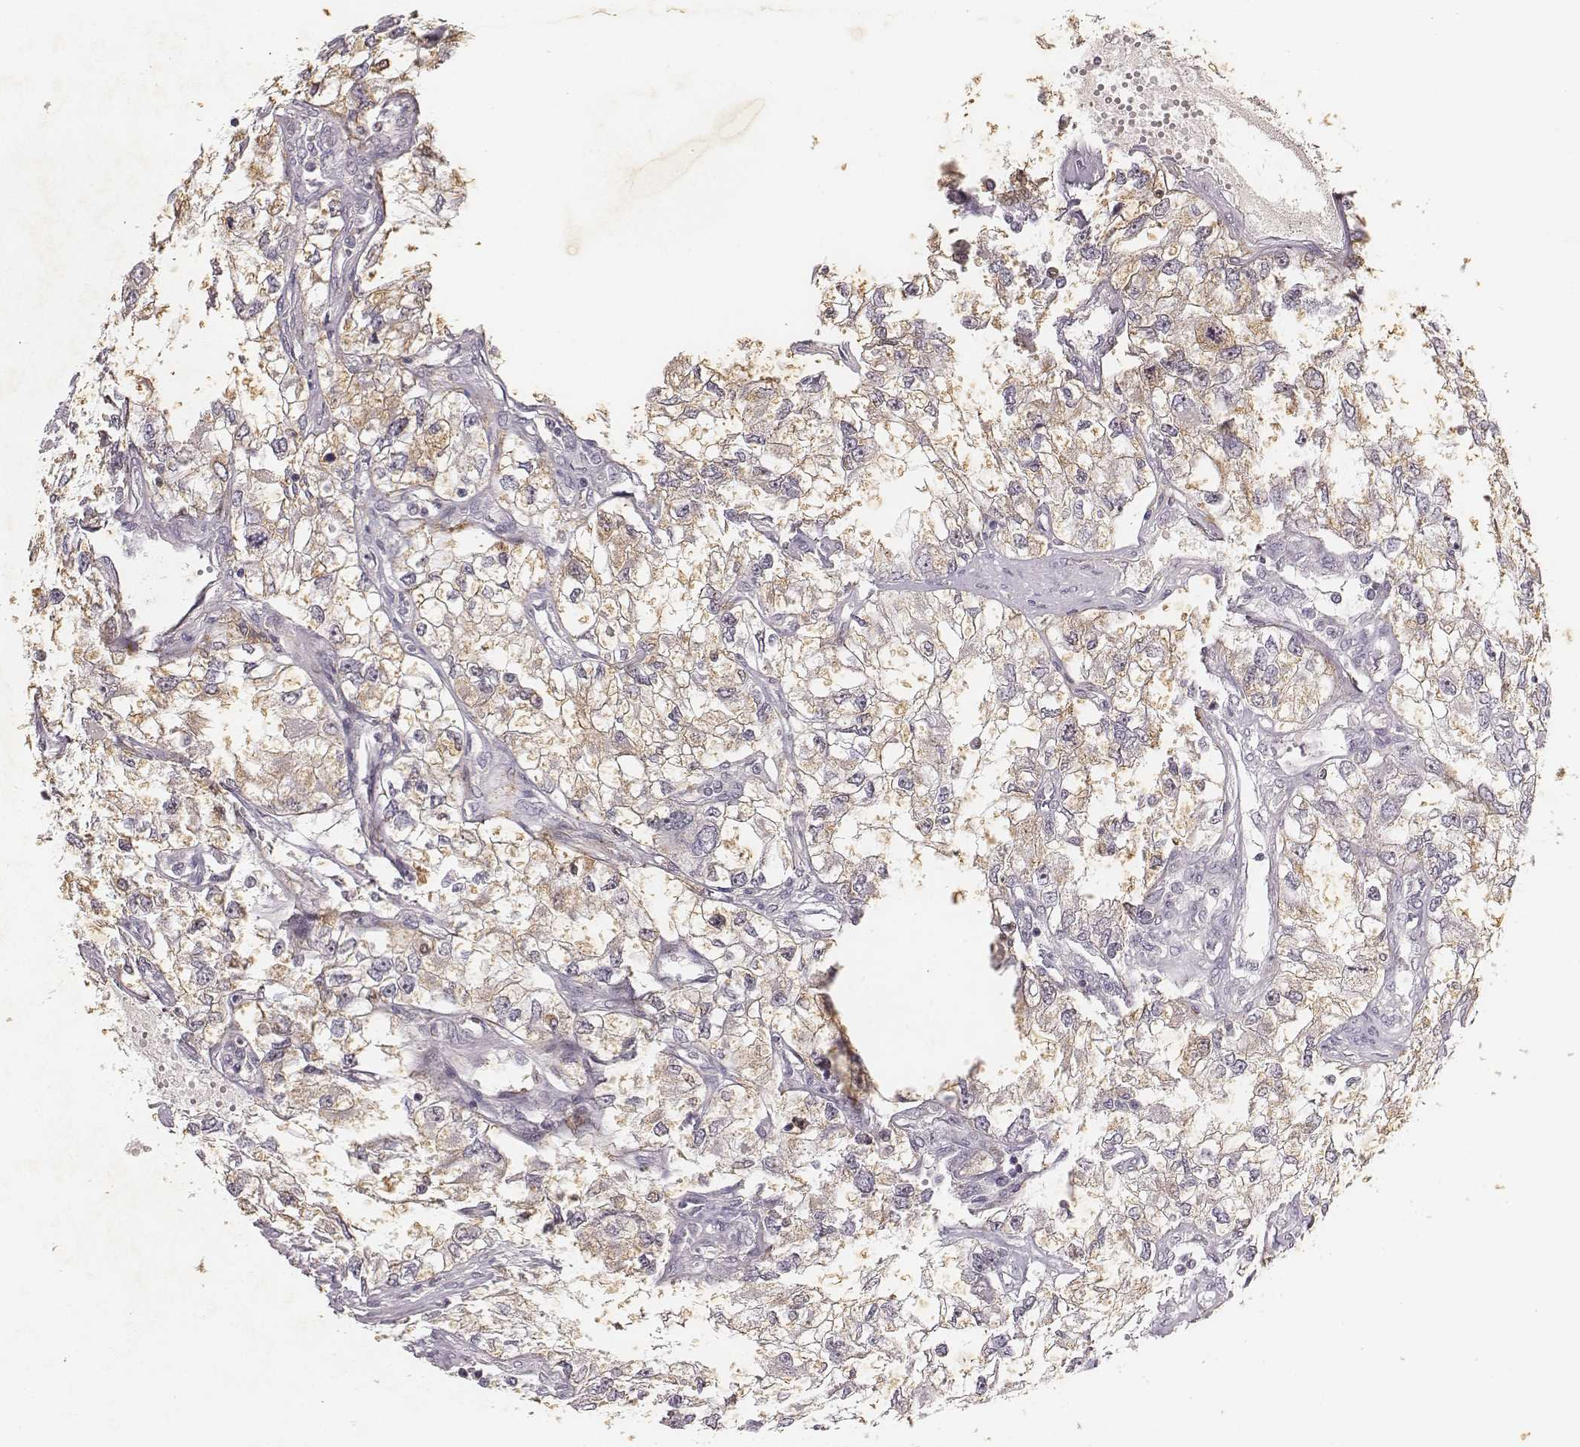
{"staining": {"intensity": "weak", "quantity": ">75%", "location": "cytoplasmic/membranous"}, "tissue": "renal cancer", "cell_type": "Tumor cells", "image_type": "cancer", "snomed": [{"axis": "morphology", "description": "Adenocarcinoma, NOS"}, {"axis": "topography", "description": "Kidney"}], "caption": "IHC histopathology image of renal cancer stained for a protein (brown), which shows low levels of weak cytoplasmic/membranous expression in approximately >75% of tumor cells.", "gene": "MADCAM1", "patient": {"sex": "female", "age": 59}}